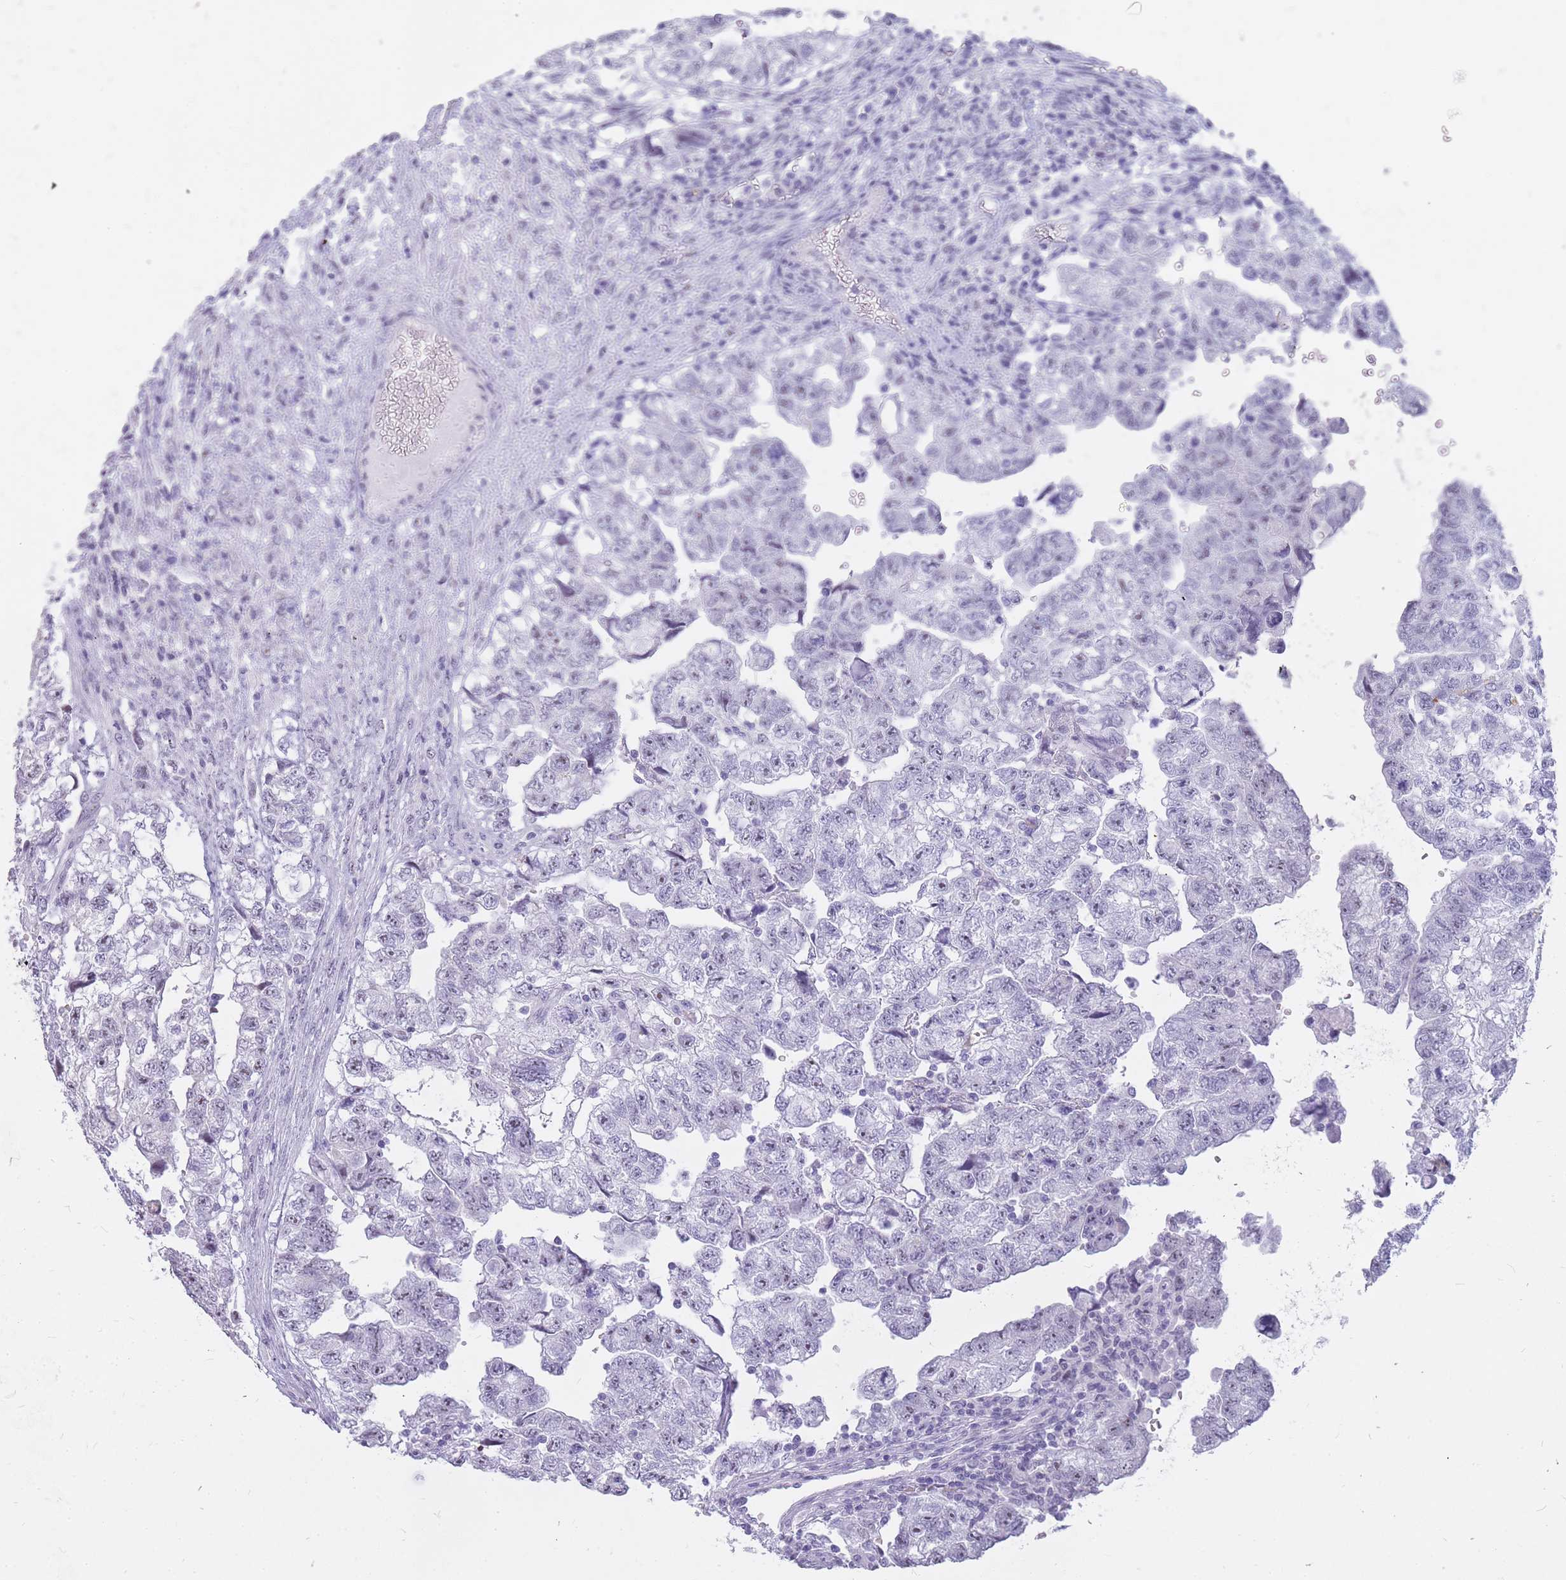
{"staining": {"intensity": "negative", "quantity": "none", "location": "none"}, "tissue": "testis cancer", "cell_type": "Tumor cells", "image_type": "cancer", "snomed": [{"axis": "morphology", "description": "Carcinoma, Embryonal, NOS"}, {"axis": "topography", "description": "Testis"}], "caption": "DAB (3,3'-diaminobenzidine) immunohistochemical staining of testis cancer (embryonal carcinoma) reveals no significant expression in tumor cells. (Immunohistochemistry (ihc), brightfield microscopy, high magnification).", "gene": "INS", "patient": {"sex": "male", "age": 36}}